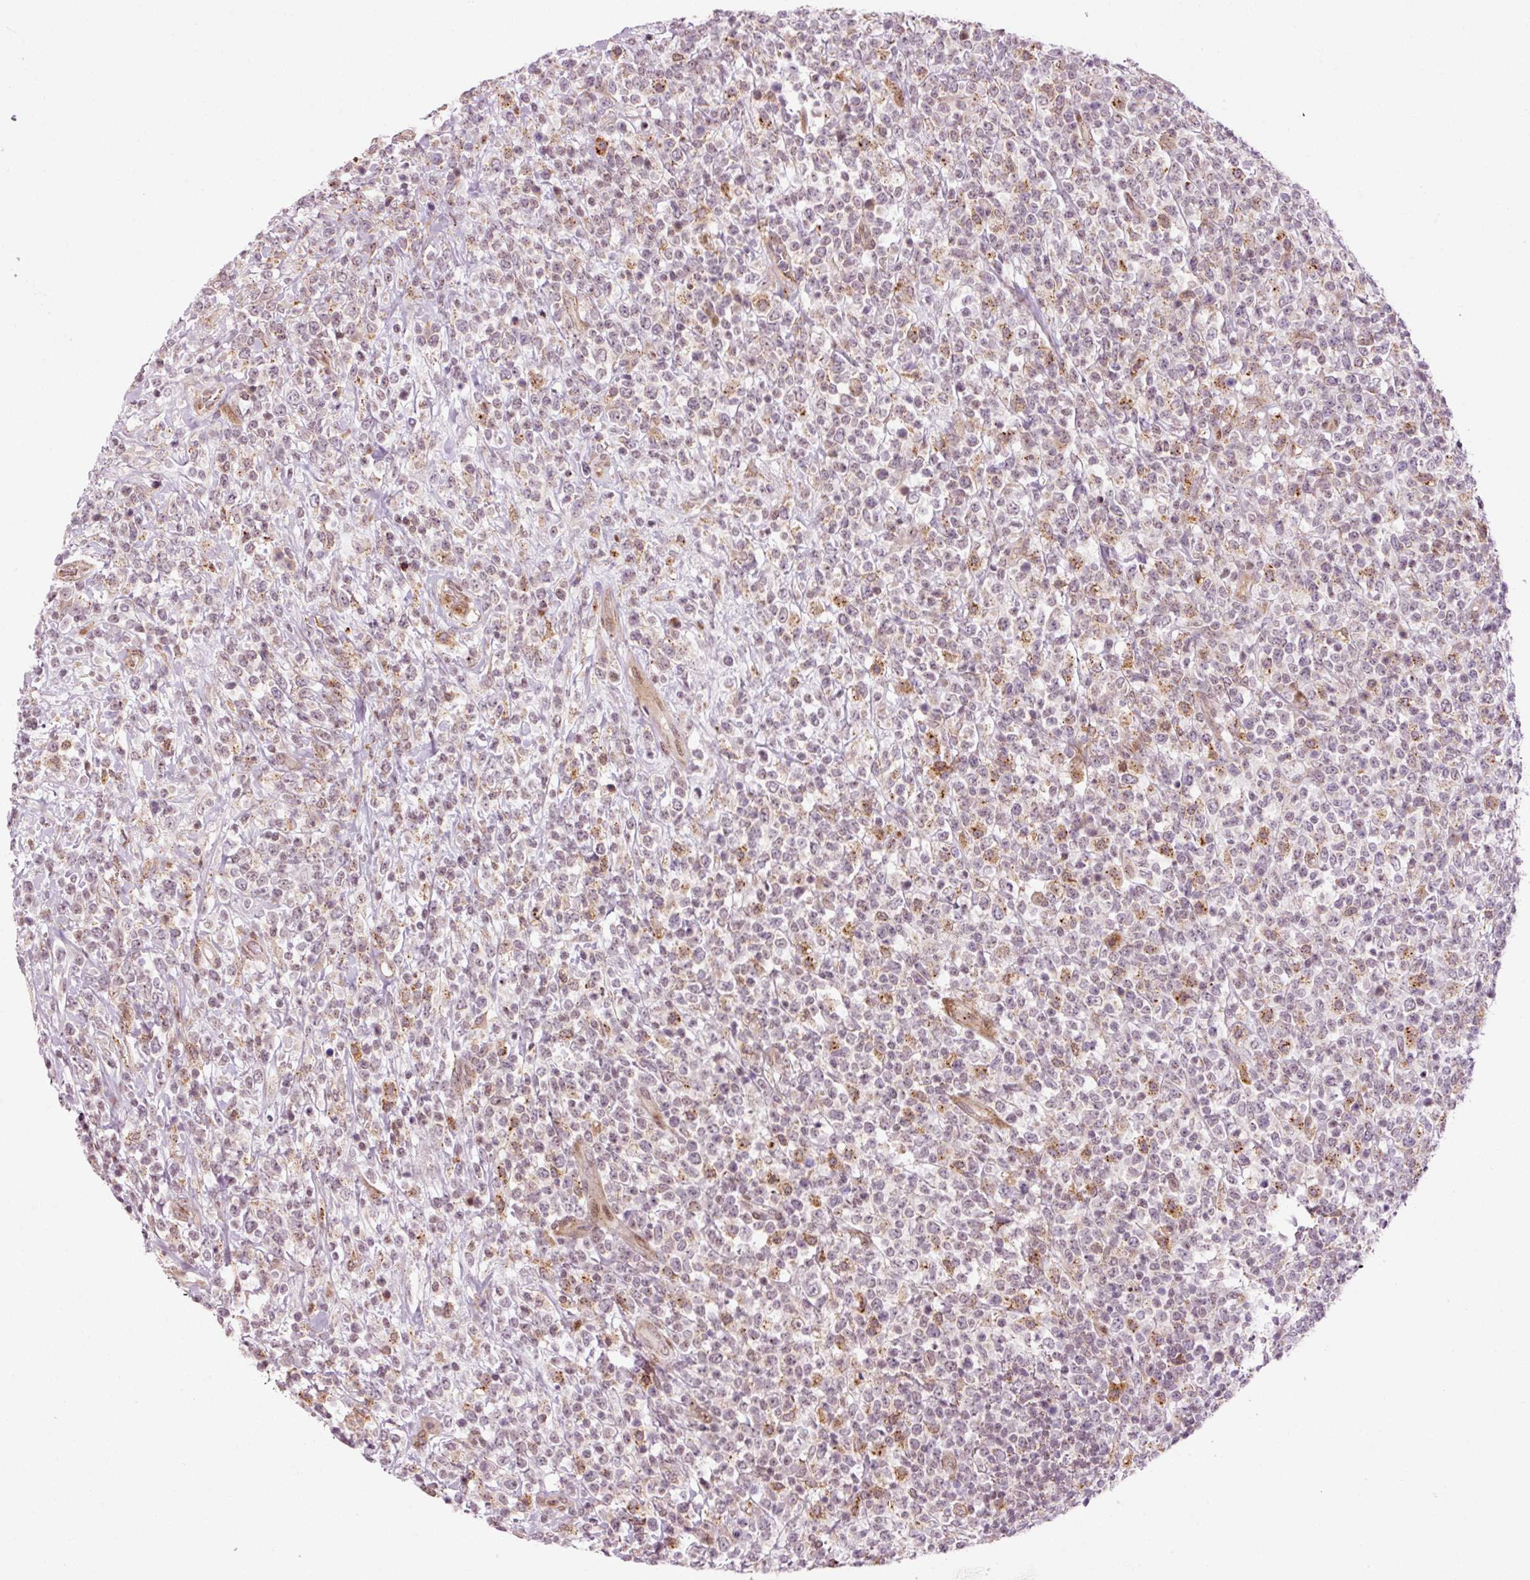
{"staining": {"intensity": "moderate", "quantity": "<25%", "location": "cytoplasmic/membranous"}, "tissue": "lymphoma", "cell_type": "Tumor cells", "image_type": "cancer", "snomed": [{"axis": "morphology", "description": "Malignant lymphoma, non-Hodgkin's type, High grade"}, {"axis": "topography", "description": "Colon"}], "caption": "High-grade malignant lymphoma, non-Hodgkin's type stained for a protein (brown) shows moderate cytoplasmic/membranous positive positivity in approximately <25% of tumor cells.", "gene": "ANKRD20A1", "patient": {"sex": "female", "age": 53}}